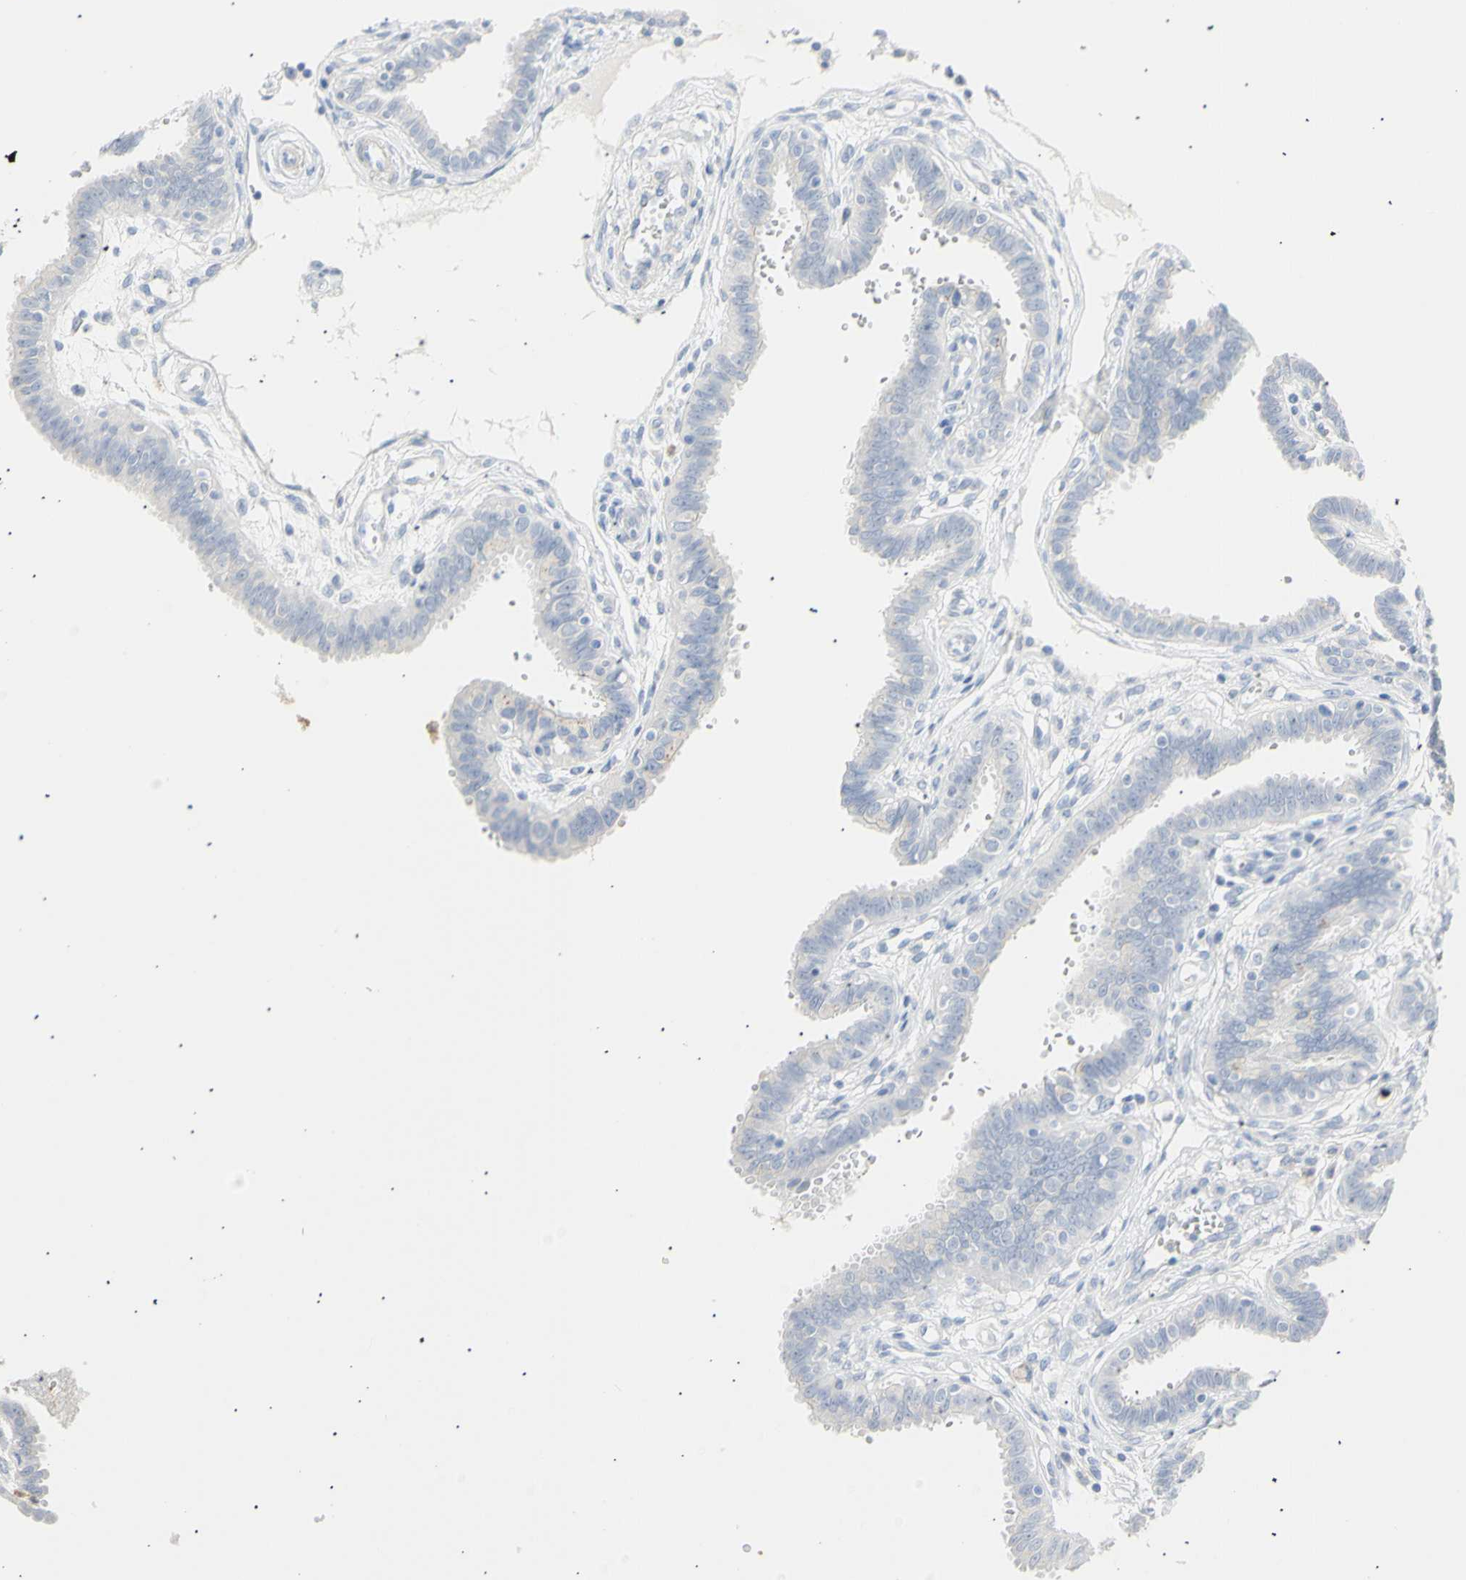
{"staining": {"intensity": "weak", "quantity": "<25%", "location": "cytoplasmic/membranous"}, "tissue": "fallopian tube", "cell_type": "Glandular cells", "image_type": "normal", "snomed": [{"axis": "morphology", "description": "Normal tissue, NOS"}, {"axis": "topography", "description": "Fallopian tube"}], "caption": "Glandular cells are negative for protein expression in unremarkable human fallopian tube. Nuclei are stained in blue.", "gene": "B4GALNT3", "patient": {"sex": "female", "age": 32}}